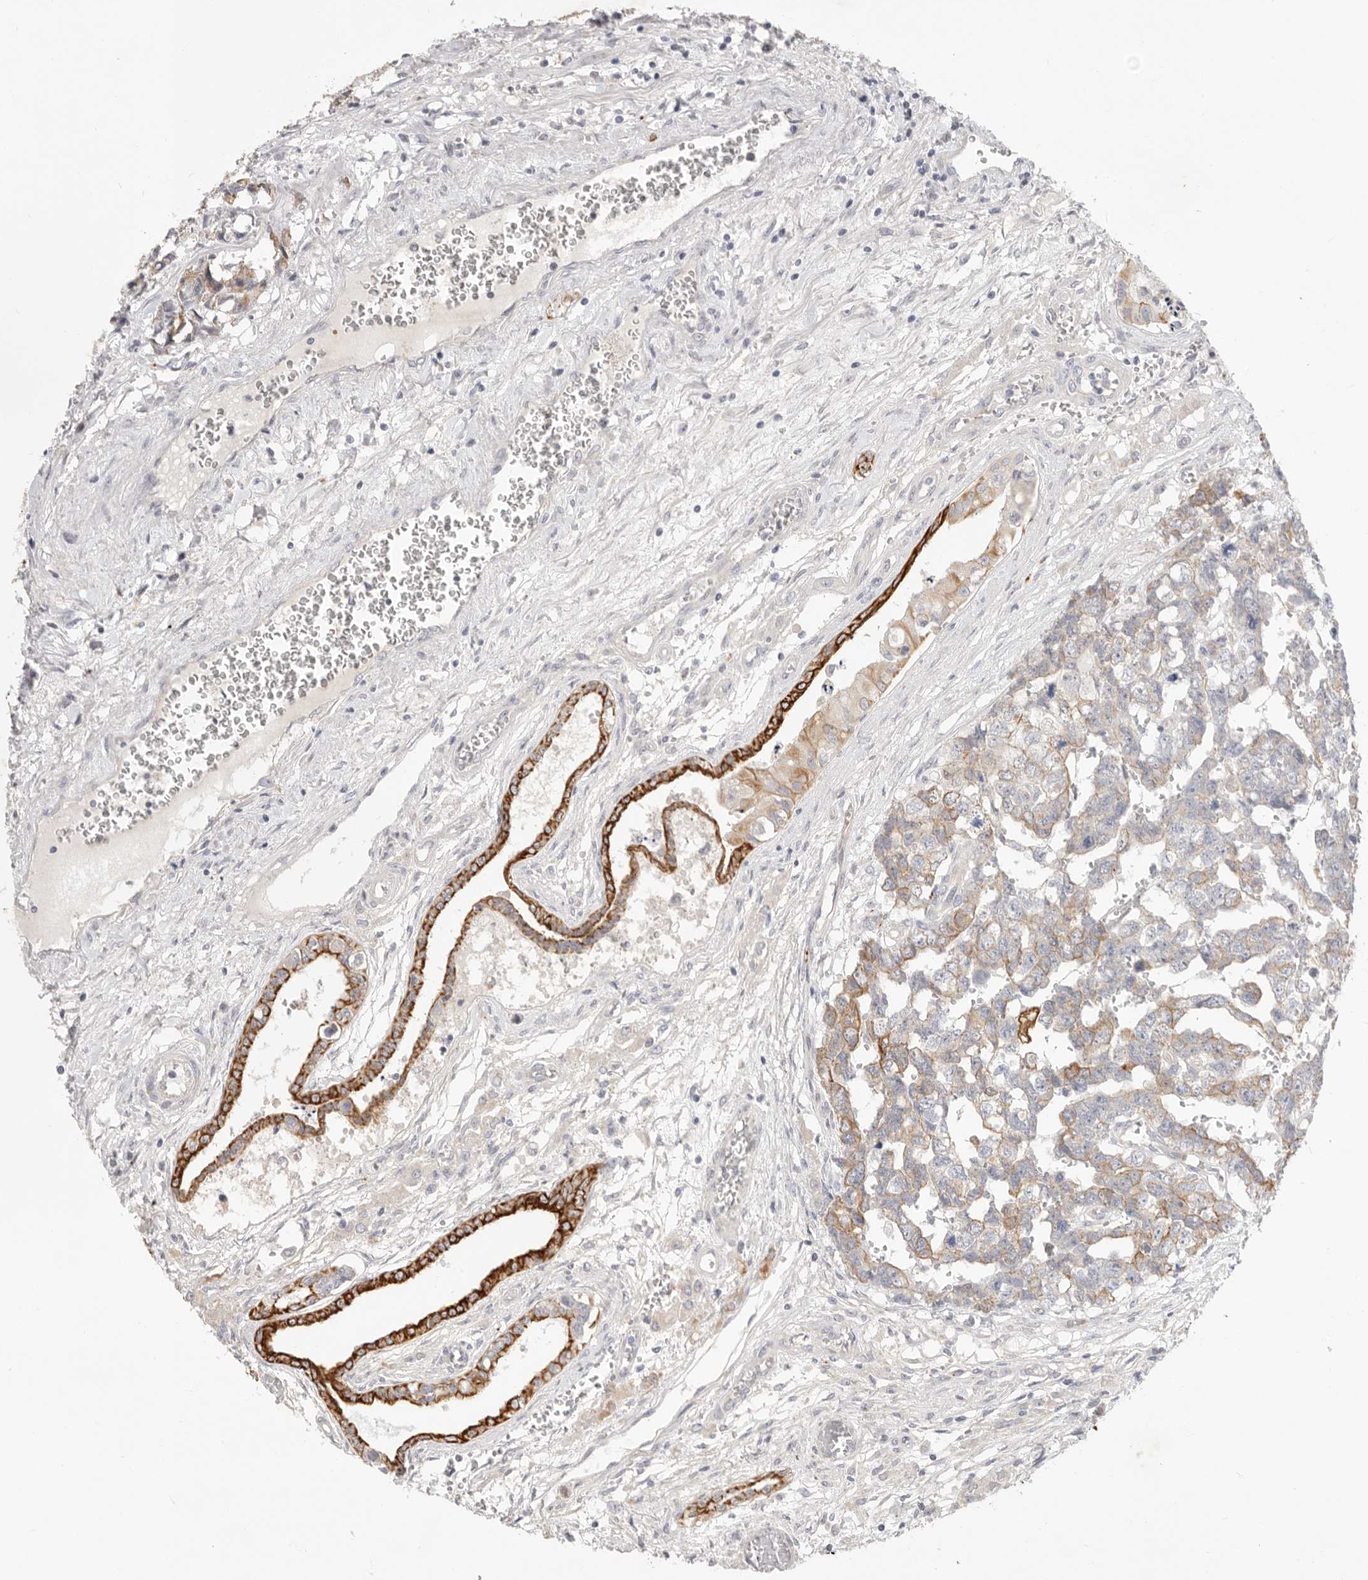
{"staining": {"intensity": "moderate", "quantity": "25%-75%", "location": "cytoplasmic/membranous"}, "tissue": "testis cancer", "cell_type": "Tumor cells", "image_type": "cancer", "snomed": [{"axis": "morphology", "description": "Carcinoma, Embryonal, NOS"}, {"axis": "topography", "description": "Testis"}], "caption": "Immunohistochemistry (IHC) (DAB) staining of testis embryonal carcinoma exhibits moderate cytoplasmic/membranous protein staining in about 25%-75% of tumor cells. The protein of interest is stained brown, and the nuclei are stained in blue (DAB (3,3'-diaminobenzidine) IHC with brightfield microscopy, high magnification).", "gene": "USH1C", "patient": {"sex": "male", "age": 31}}